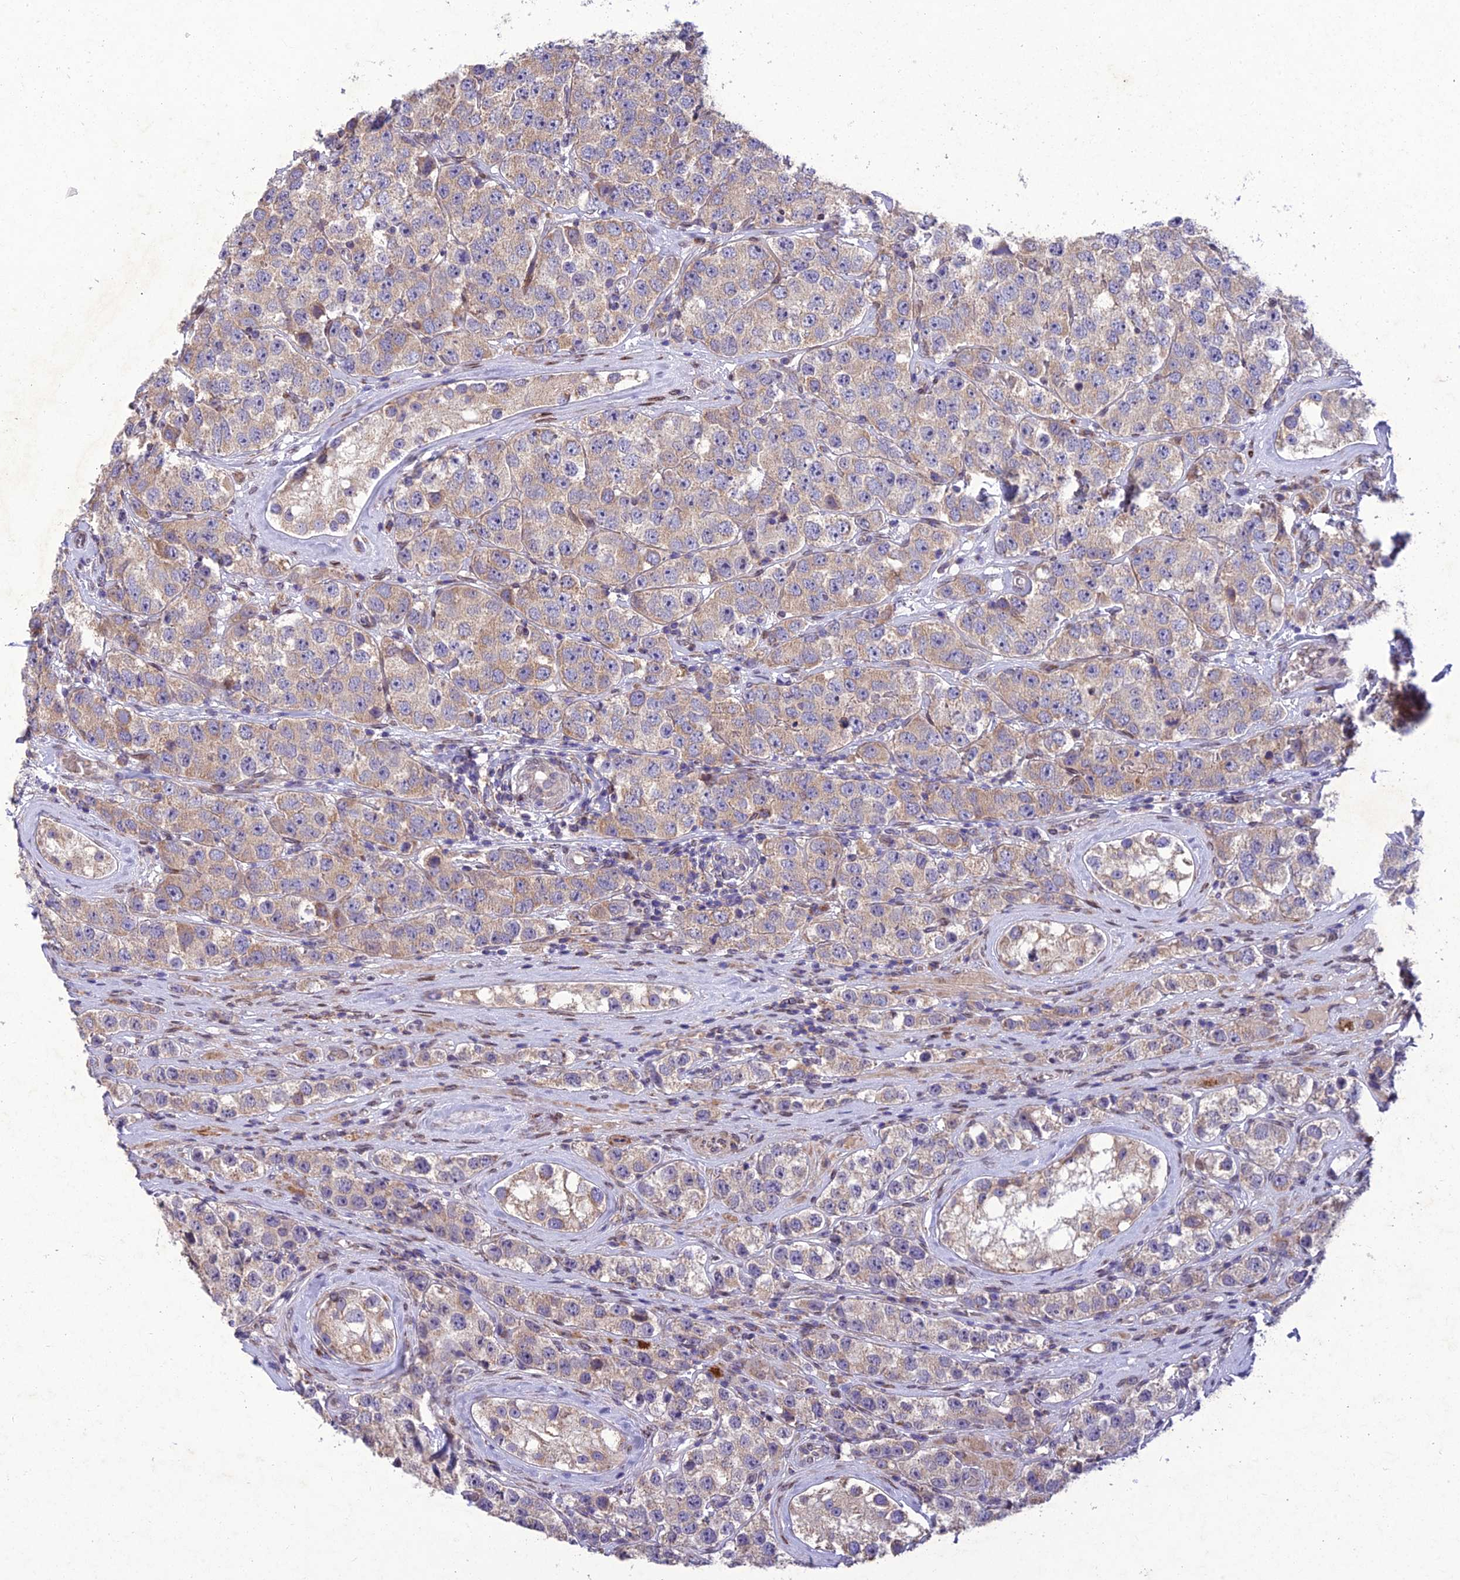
{"staining": {"intensity": "weak", "quantity": ">75%", "location": "cytoplasmic/membranous"}, "tissue": "testis cancer", "cell_type": "Tumor cells", "image_type": "cancer", "snomed": [{"axis": "morphology", "description": "Seminoma, NOS"}, {"axis": "topography", "description": "Testis"}], "caption": "Seminoma (testis) stained with a brown dye shows weak cytoplasmic/membranous positive positivity in approximately >75% of tumor cells.", "gene": "MGAT2", "patient": {"sex": "male", "age": 28}}